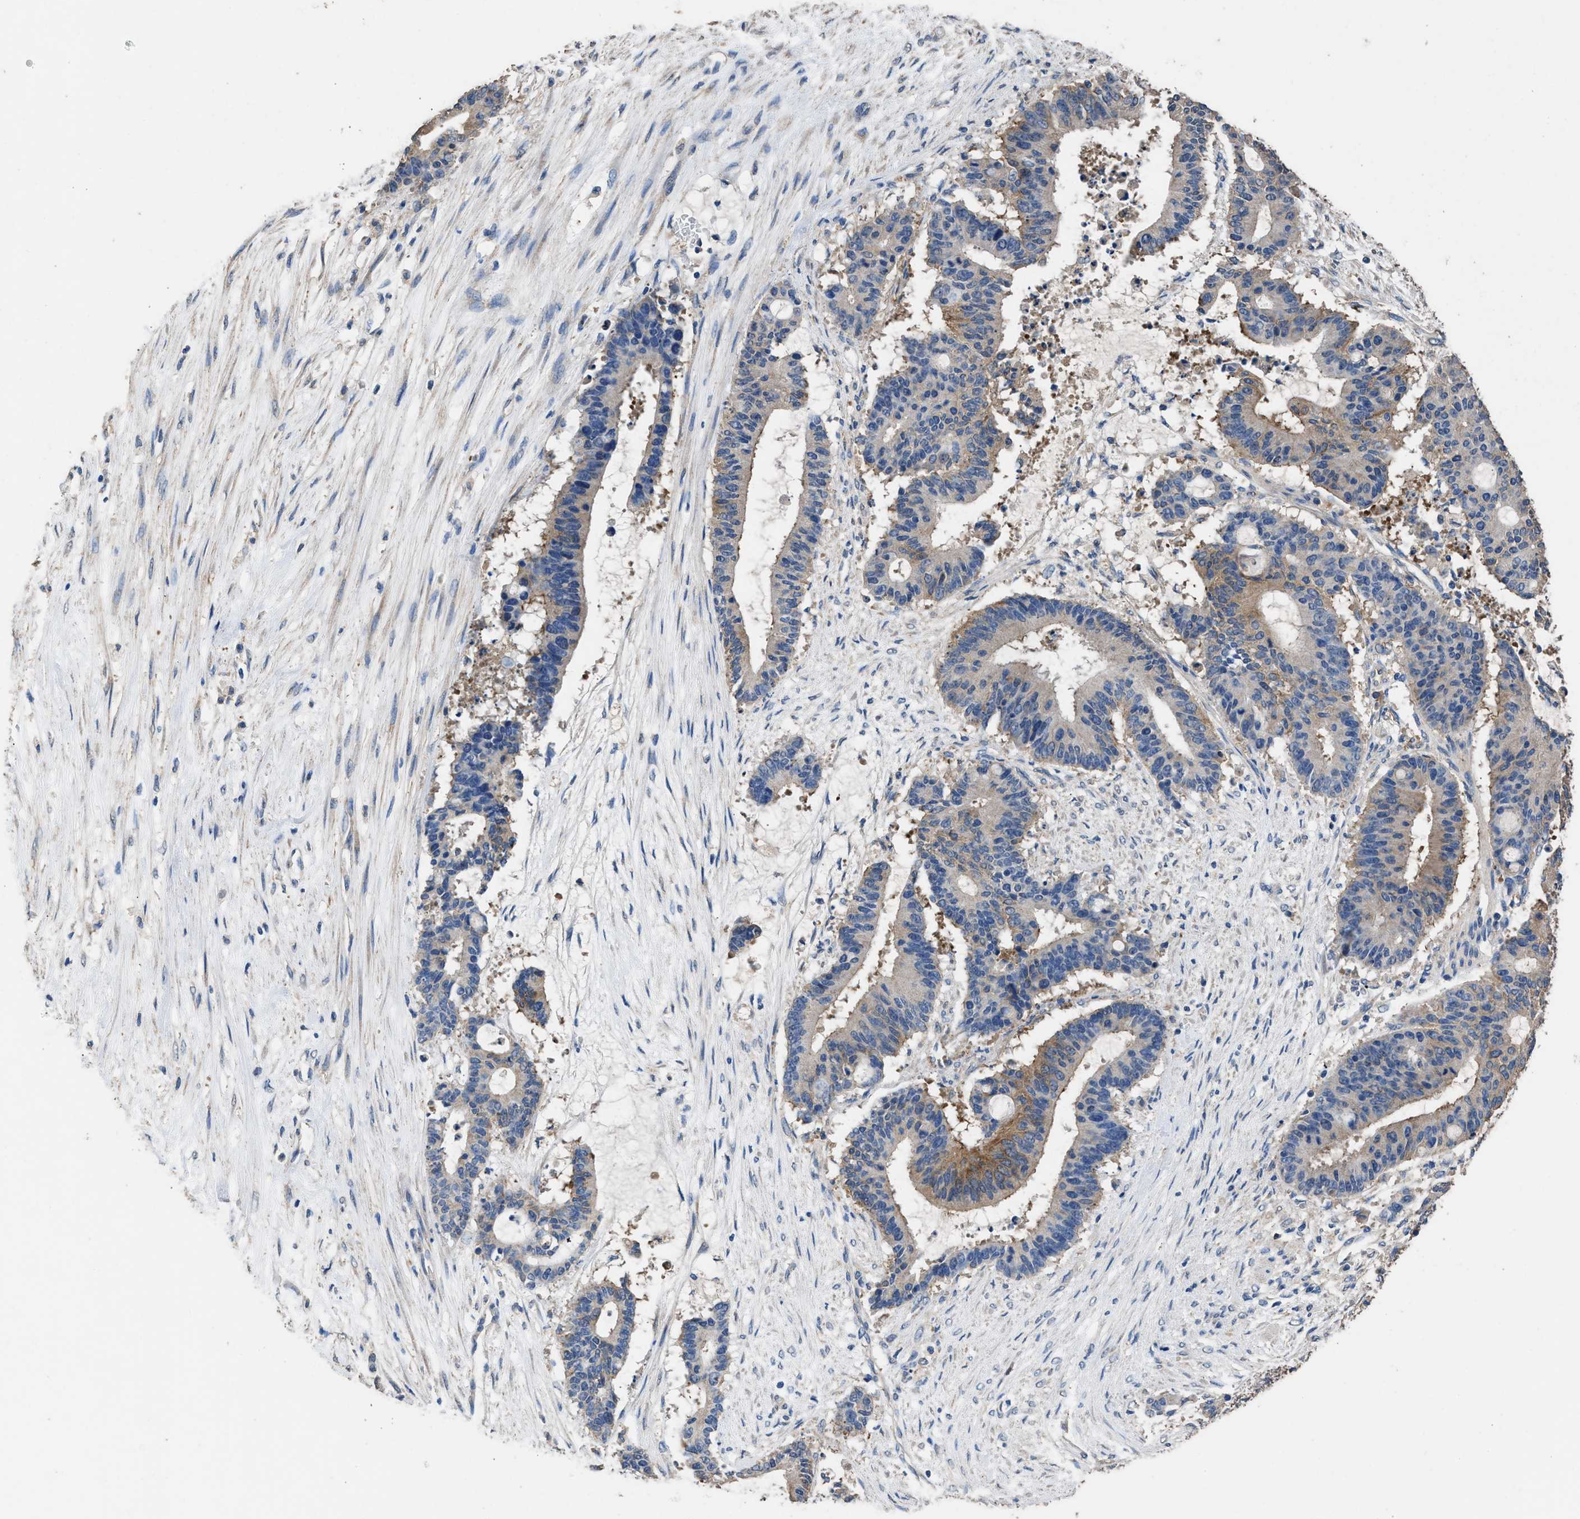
{"staining": {"intensity": "weak", "quantity": "<25%", "location": "cytoplasmic/membranous"}, "tissue": "liver cancer", "cell_type": "Tumor cells", "image_type": "cancer", "snomed": [{"axis": "morphology", "description": "Cholangiocarcinoma"}, {"axis": "topography", "description": "Liver"}], "caption": "Liver cancer was stained to show a protein in brown. There is no significant positivity in tumor cells.", "gene": "ITSN1", "patient": {"sex": "female", "age": 73}}